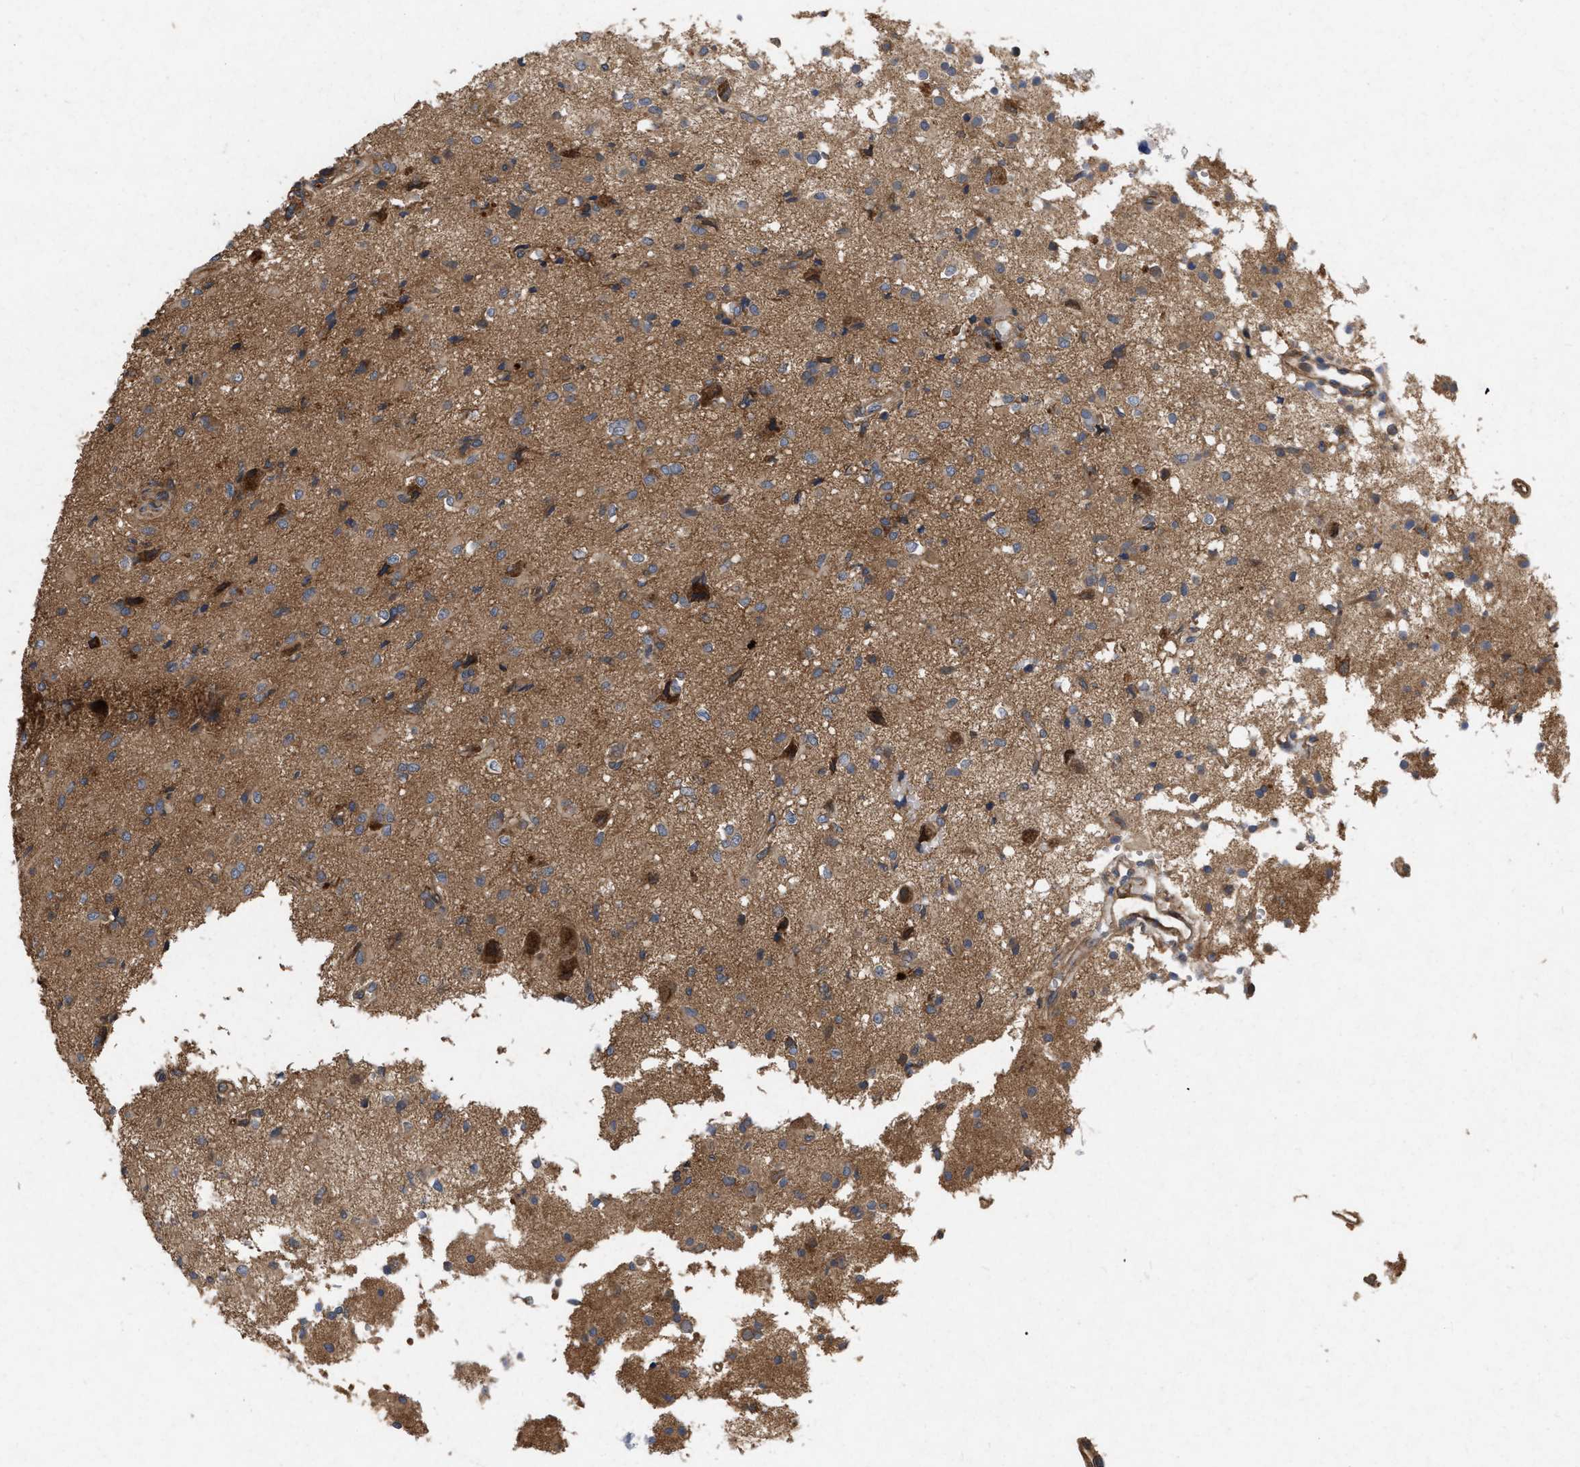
{"staining": {"intensity": "moderate", "quantity": ">75%", "location": "cytoplasmic/membranous"}, "tissue": "glioma", "cell_type": "Tumor cells", "image_type": "cancer", "snomed": [{"axis": "morphology", "description": "Glioma, malignant, High grade"}, {"axis": "topography", "description": "Brain"}], "caption": "Immunohistochemical staining of human malignant glioma (high-grade) exhibits medium levels of moderate cytoplasmic/membranous protein positivity in about >75% of tumor cells.", "gene": "CDKN2C", "patient": {"sex": "female", "age": 59}}